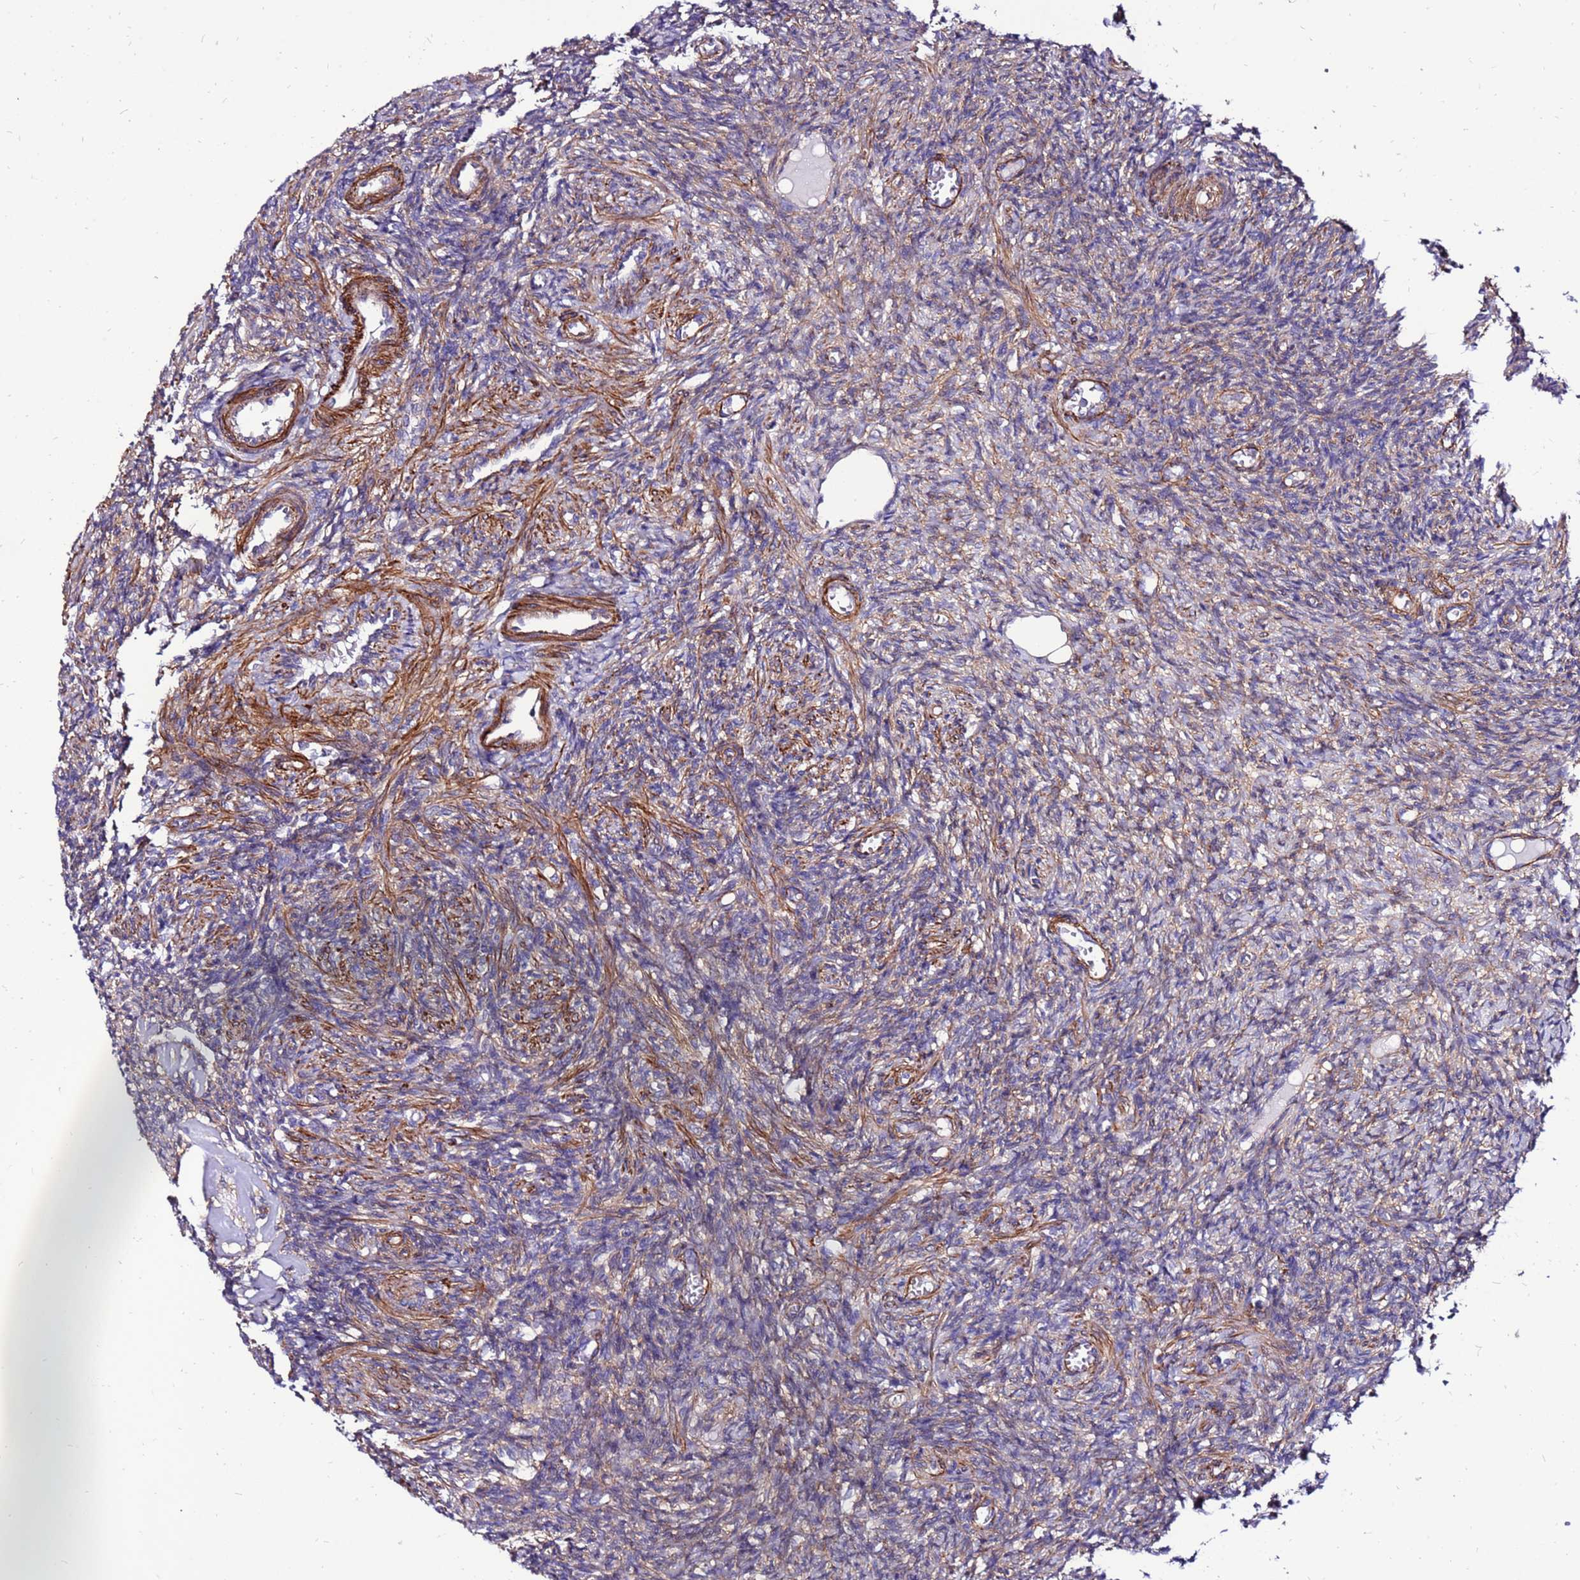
{"staining": {"intensity": "moderate", "quantity": ">75%", "location": "cytoplasmic/membranous"}, "tissue": "ovary", "cell_type": "Follicle cells", "image_type": "normal", "snomed": [{"axis": "morphology", "description": "Normal tissue, NOS"}, {"axis": "topography", "description": "Ovary"}], "caption": "A medium amount of moderate cytoplasmic/membranous positivity is seen in about >75% of follicle cells in benign ovary.", "gene": "EI24", "patient": {"sex": "female", "age": 27}}